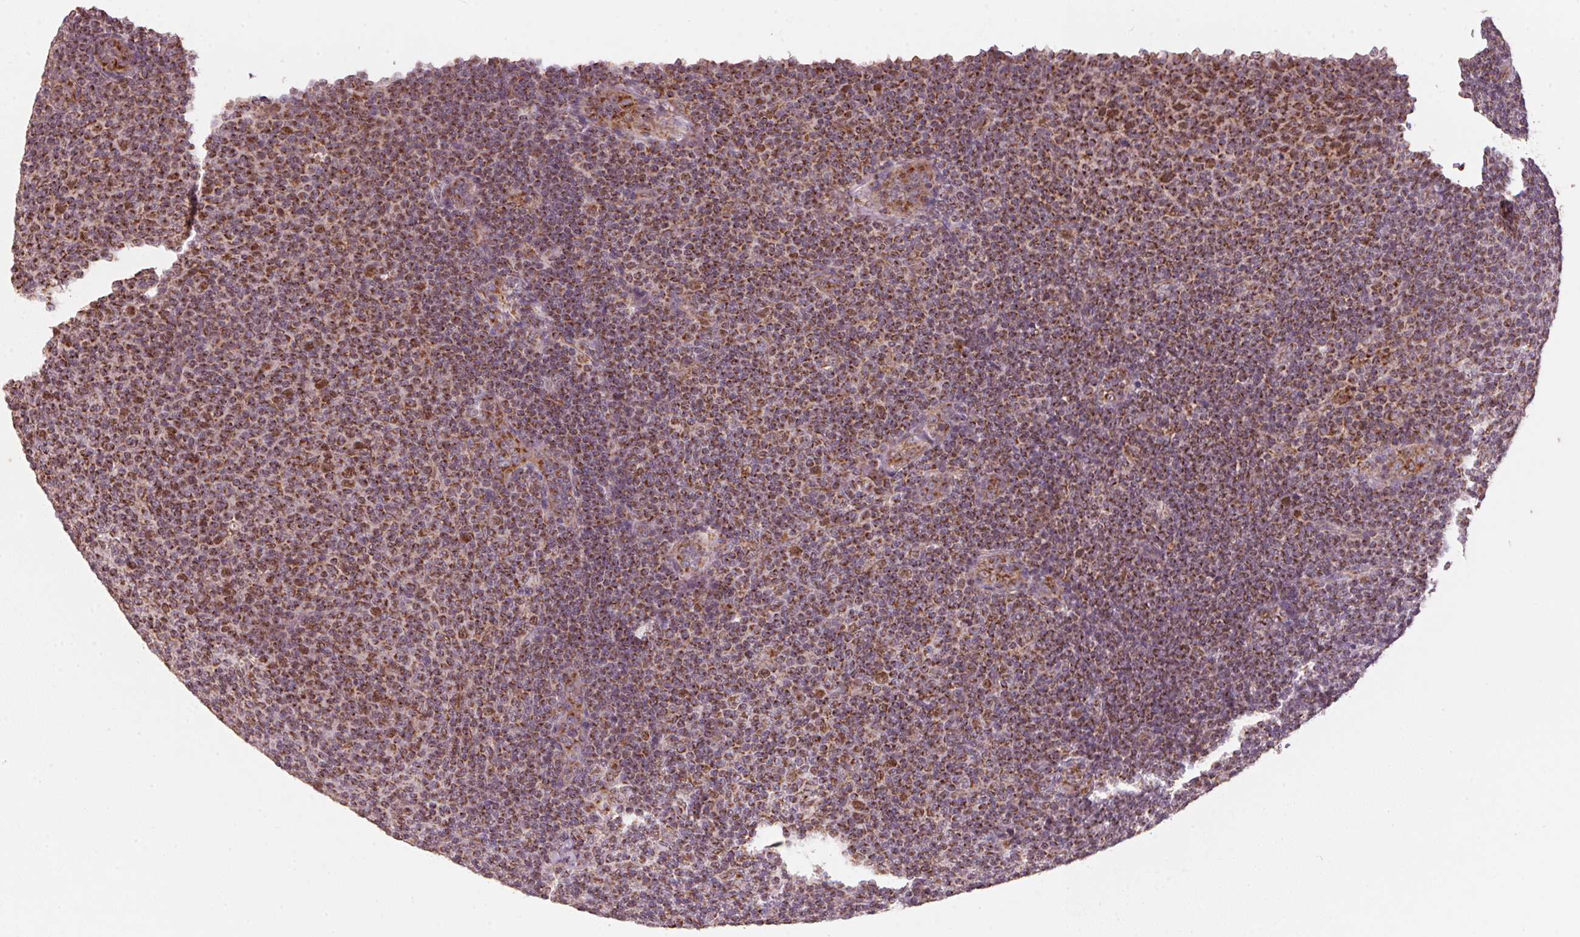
{"staining": {"intensity": "strong", "quantity": ">75%", "location": "cytoplasmic/membranous"}, "tissue": "lymphoma", "cell_type": "Tumor cells", "image_type": "cancer", "snomed": [{"axis": "morphology", "description": "Malignant lymphoma, non-Hodgkin's type, Low grade"}, {"axis": "topography", "description": "Lymph node"}], "caption": "This micrograph demonstrates immunohistochemistry (IHC) staining of human lymphoma, with high strong cytoplasmic/membranous positivity in about >75% of tumor cells.", "gene": "TOMM70", "patient": {"sex": "male", "age": 66}}